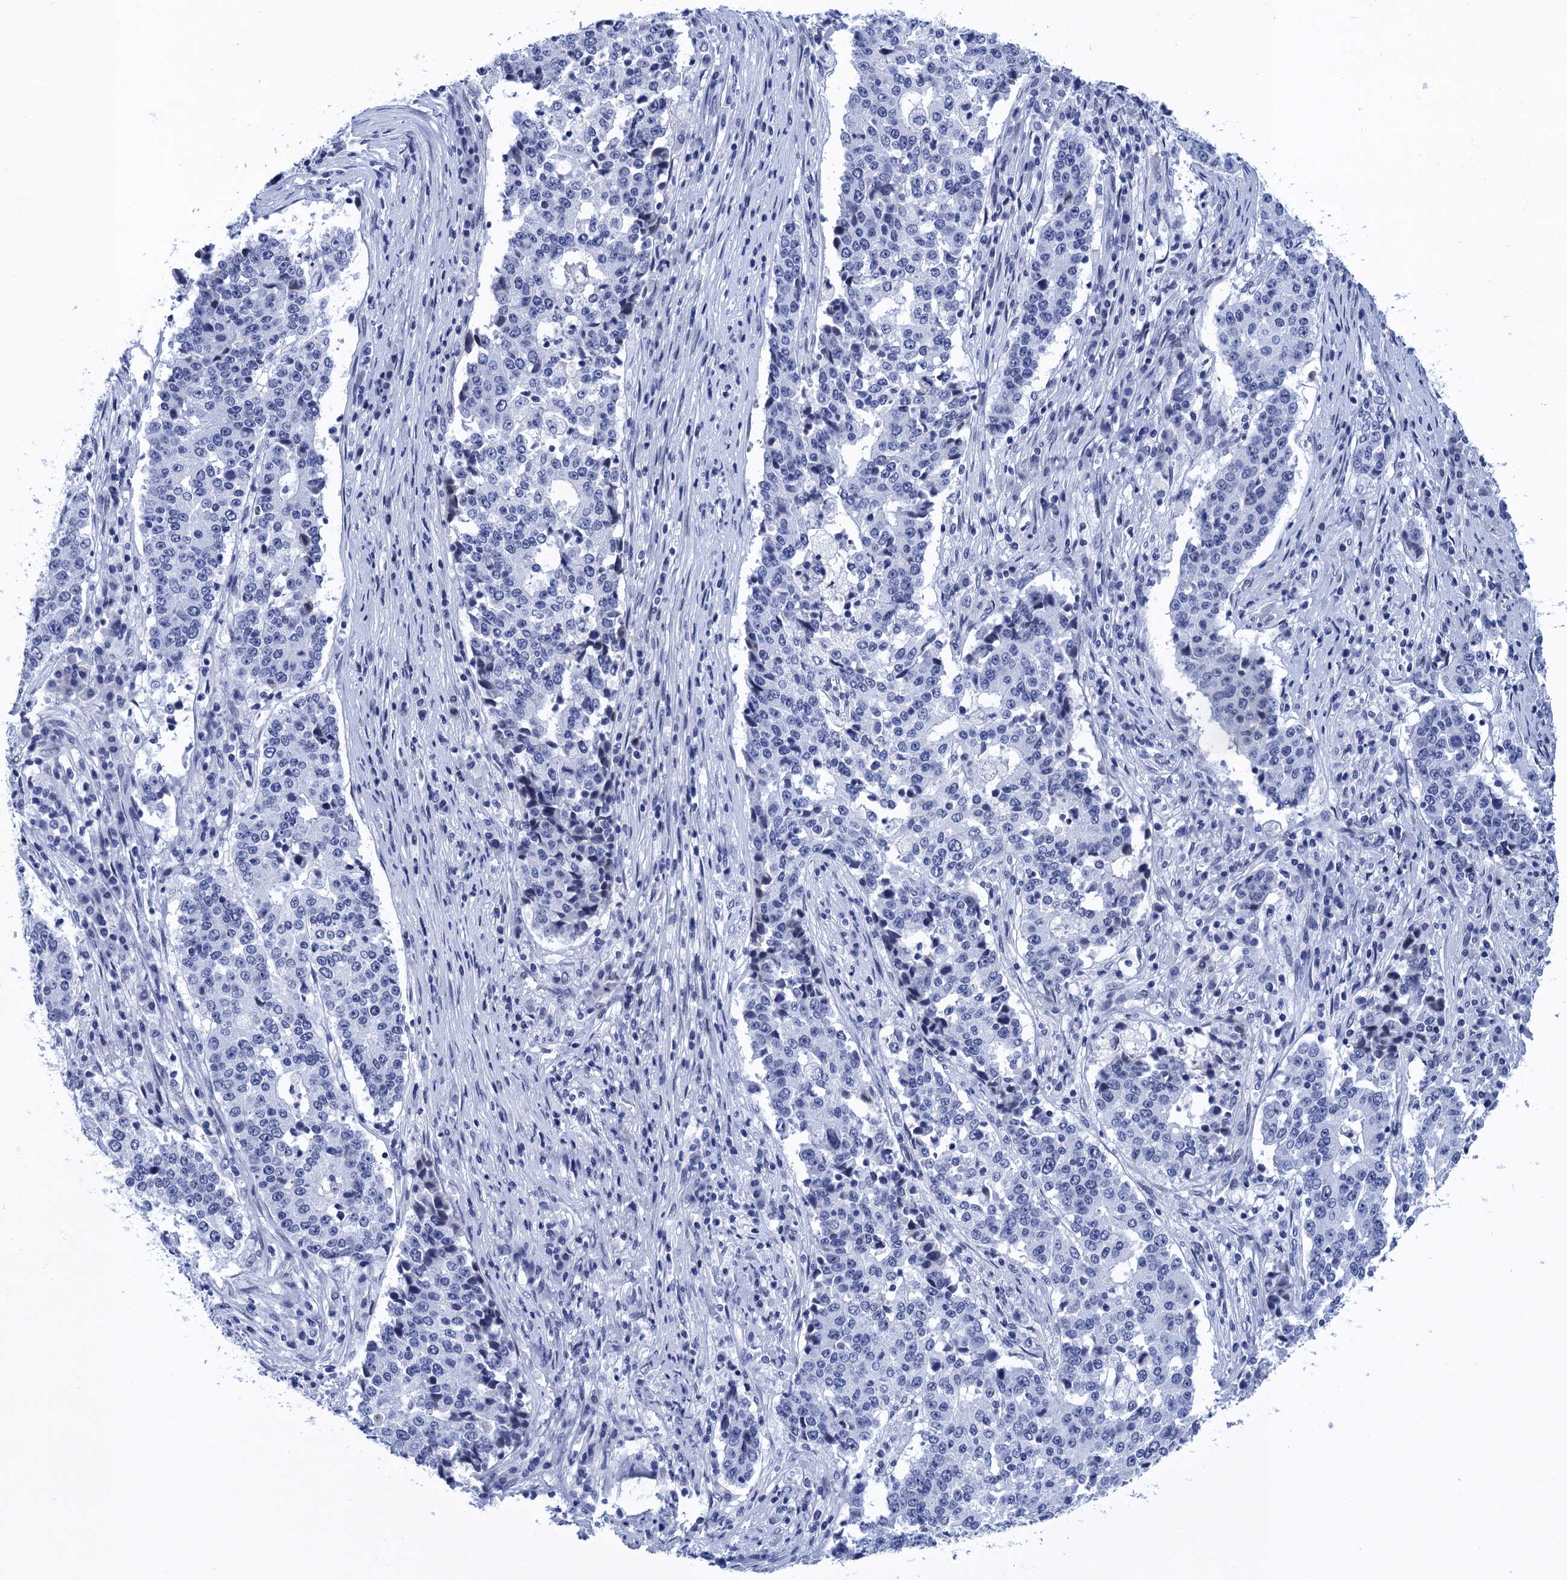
{"staining": {"intensity": "negative", "quantity": "none", "location": "none"}, "tissue": "stomach cancer", "cell_type": "Tumor cells", "image_type": "cancer", "snomed": [{"axis": "morphology", "description": "Adenocarcinoma, NOS"}, {"axis": "topography", "description": "Stomach"}], "caption": "Immunohistochemistry histopathology image of stomach cancer stained for a protein (brown), which demonstrates no staining in tumor cells.", "gene": "METTL25", "patient": {"sex": "male", "age": 59}}